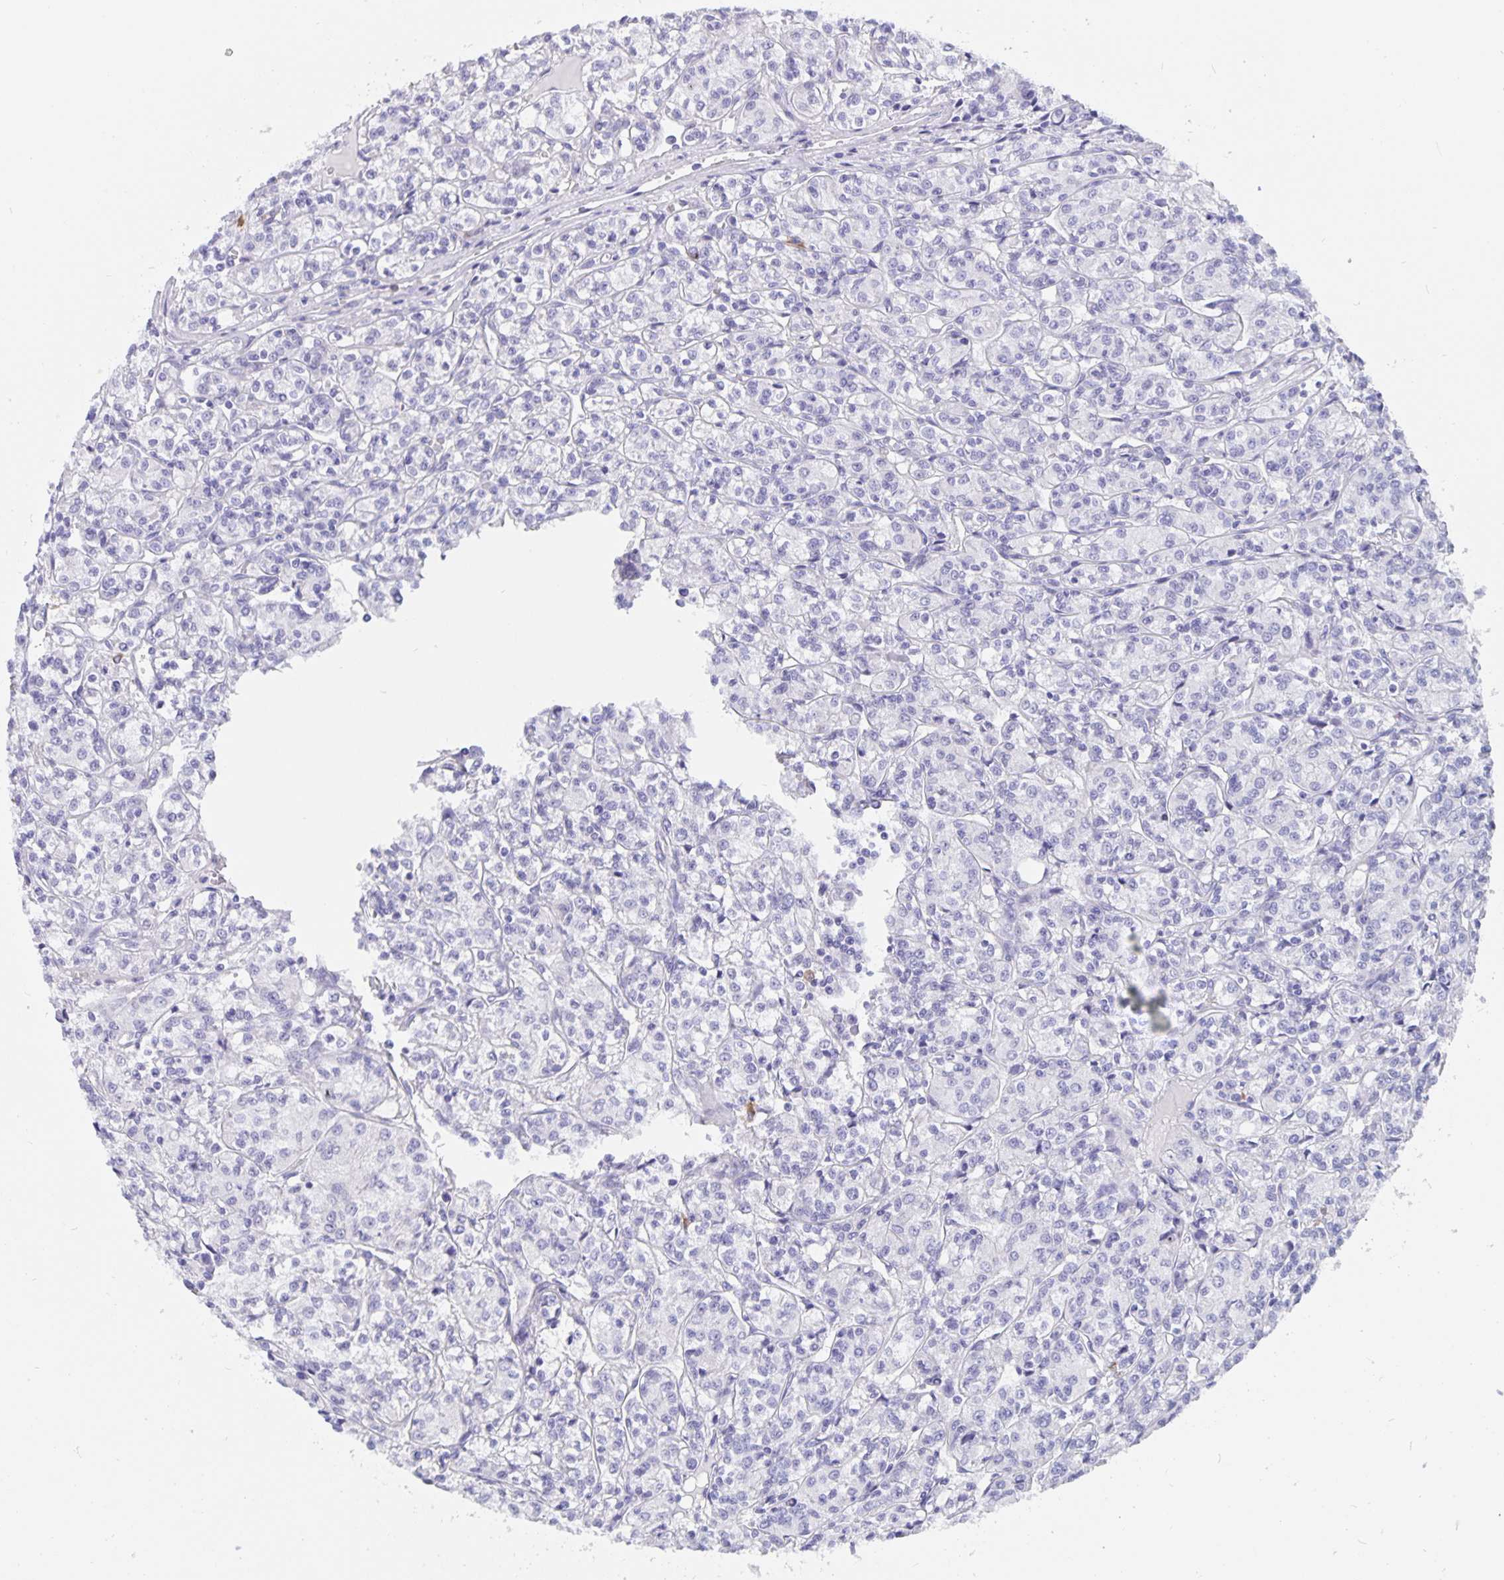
{"staining": {"intensity": "negative", "quantity": "none", "location": "none"}, "tissue": "renal cancer", "cell_type": "Tumor cells", "image_type": "cancer", "snomed": [{"axis": "morphology", "description": "Adenocarcinoma, NOS"}, {"axis": "topography", "description": "Kidney"}], "caption": "This histopathology image is of renal adenocarcinoma stained with immunohistochemistry (IHC) to label a protein in brown with the nuclei are counter-stained blue. There is no expression in tumor cells.", "gene": "ERMN", "patient": {"sex": "male", "age": 36}}